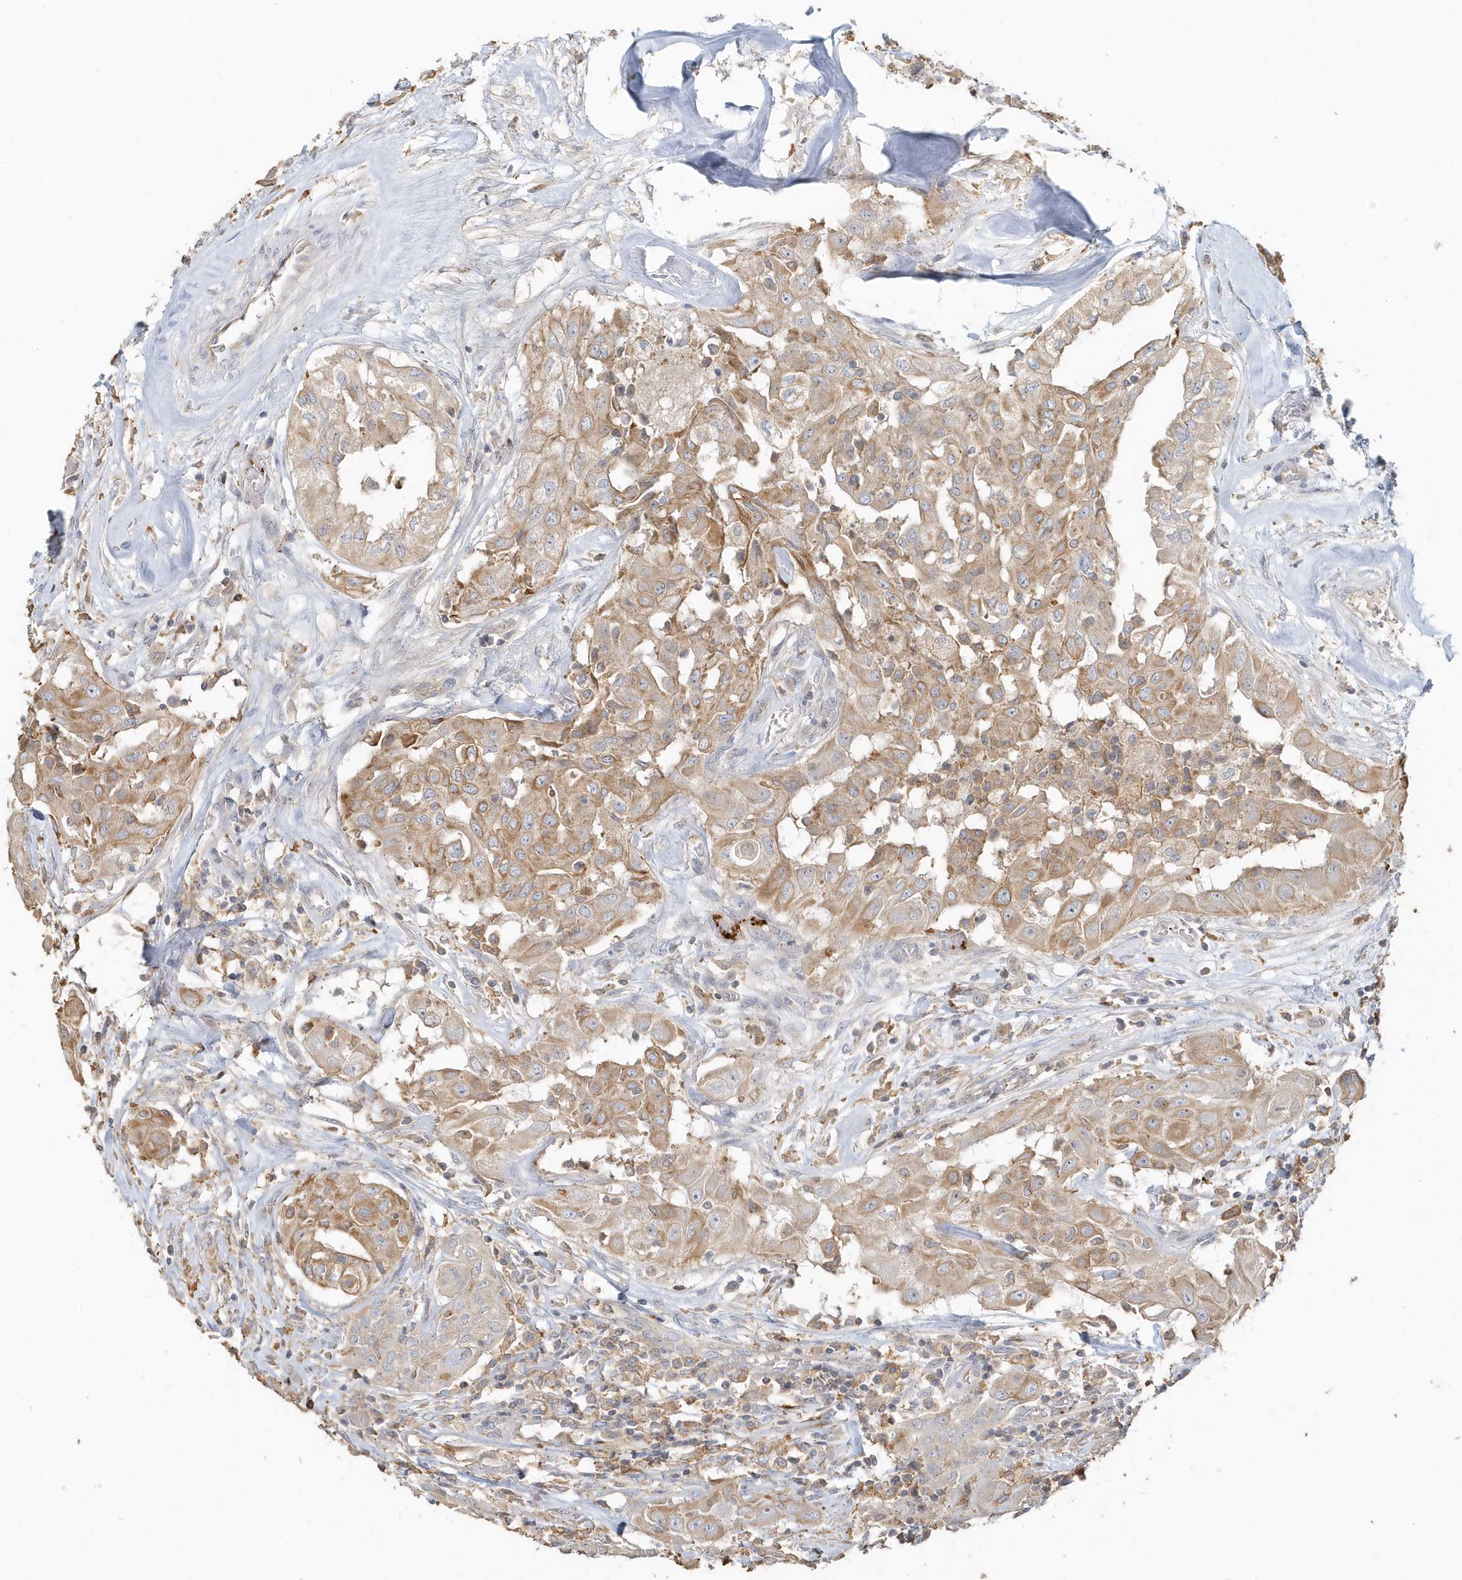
{"staining": {"intensity": "moderate", "quantity": ">75%", "location": "cytoplasmic/membranous"}, "tissue": "thyroid cancer", "cell_type": "Tumor cells", "image_type": "cancer", "snomed": [{"axis": "morphology", "description": "Papillary adenocarcinoma, NOS"}, {"axis": "topography", "description": "Thyroid gland"}], "caption": "Immunohistochemical staining of thyroid cancer shows medium levels of moderate cytoplasmic/membranous positivity in approximately >75% of tumor cells.", "gene": "MMRN1", "patient": {"sex": "female", "age": 59}}